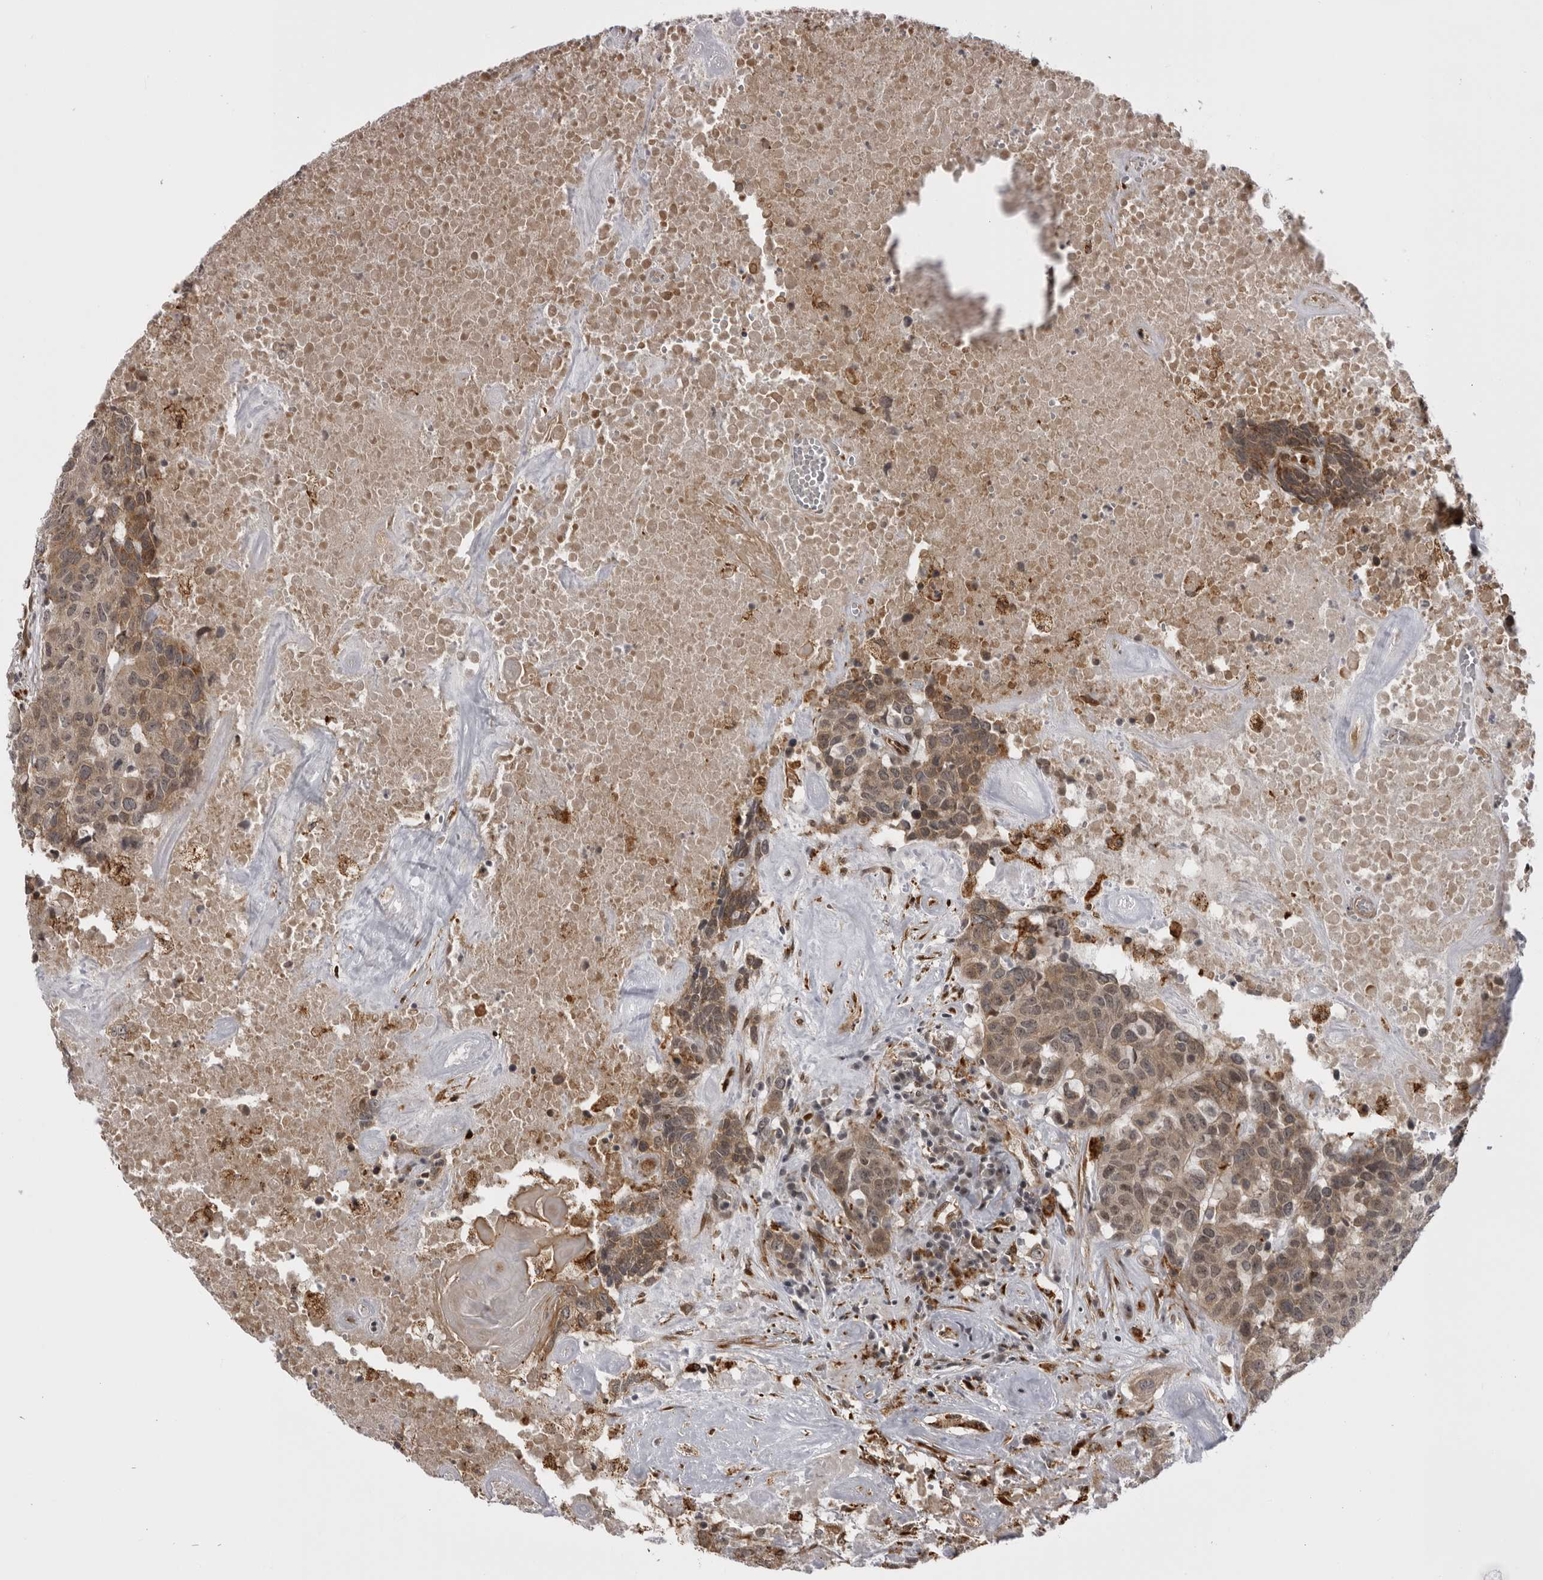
{"staining": {"intensity": "moderate", "quantity": ">75%", "location": "cytoplasmic/membranous"}, "tissue": "head and neck cancer", "cell_type": "Tumor cells", "image_type": "cancer", "snomed": [{"axis": "morphology", "description": "Squamous cell carcinoma, NOS"}, {"axis": "topography", "description": "Head-Neck"}], "caption": "Protein expression by immunohistochemistry reveals moderate cytoplasmic/membranous staining in approximately >75% of tumor cells in head and neck cancer (squamous cell carcinoma). (DAB (3,3'-diaminobenzidine) IHC with brightfield microscopy, high magnification).", "gene": "DNAH14", "patient": {"sex": "male", "age": 66}}